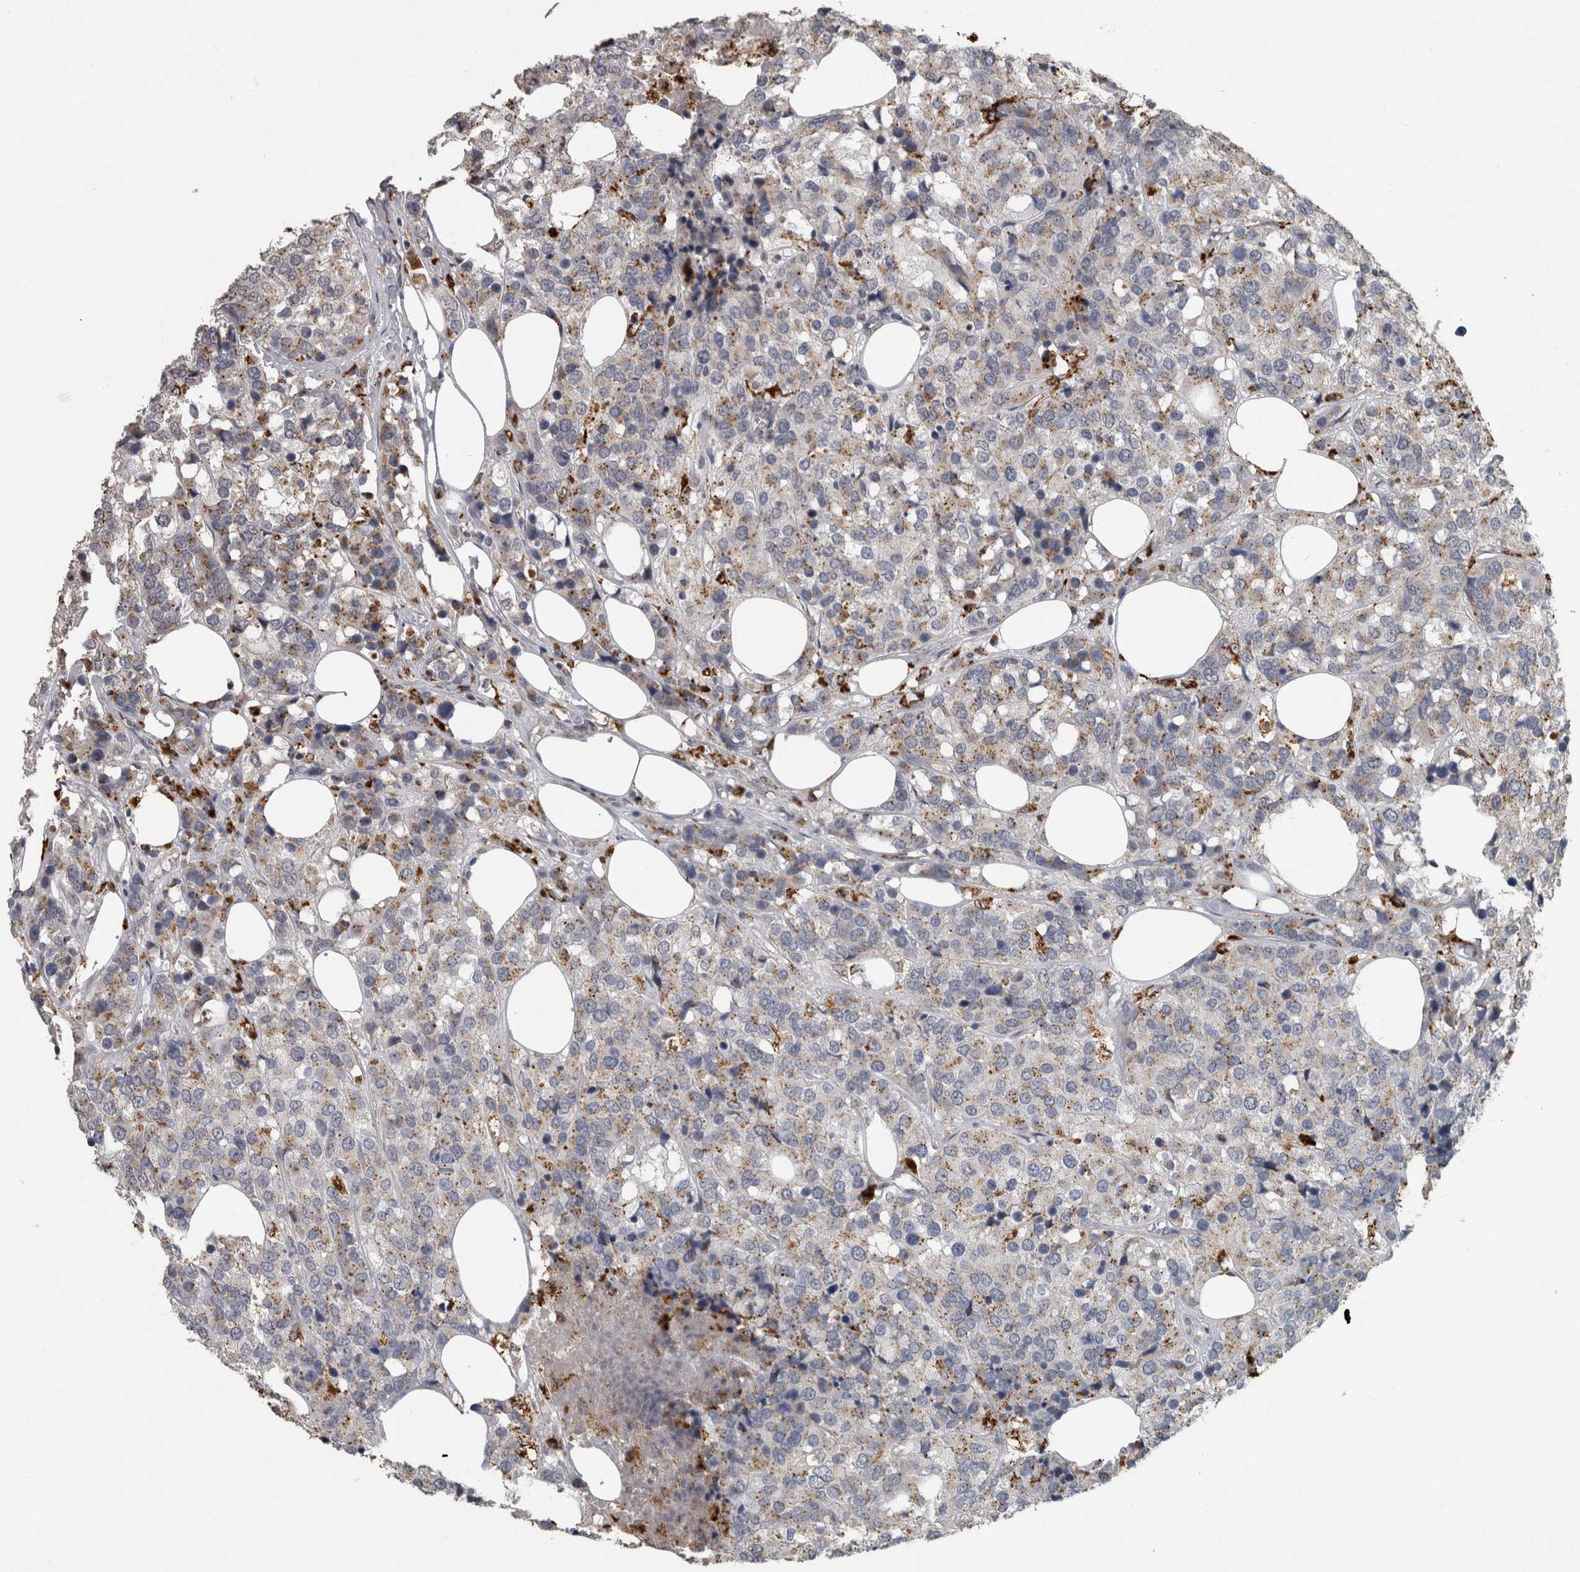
{"staining": {"intensity": "moderate", "quantity": "25%-75%", "location": "cytoplasmic/membranous"}, "tissue": "breast cancer", "cell_type": "Tumor cells", "image_type": "cancer", "snomed": [{"axis": "morphology", "description": "Lobular carcinoma"}, {"axis": "topography", "description": "Breast"}], "caption": "A high-resolution photomicrograph shows immunohistochemistry (IHC) staining of breast cancer (lobular carcinoma), which displays moderate cytoplasmic/membranous positivity in about 25%-75% of tumor cells.", "gene": "NAAA", "patient": {"sex": "female", "age": 59}}